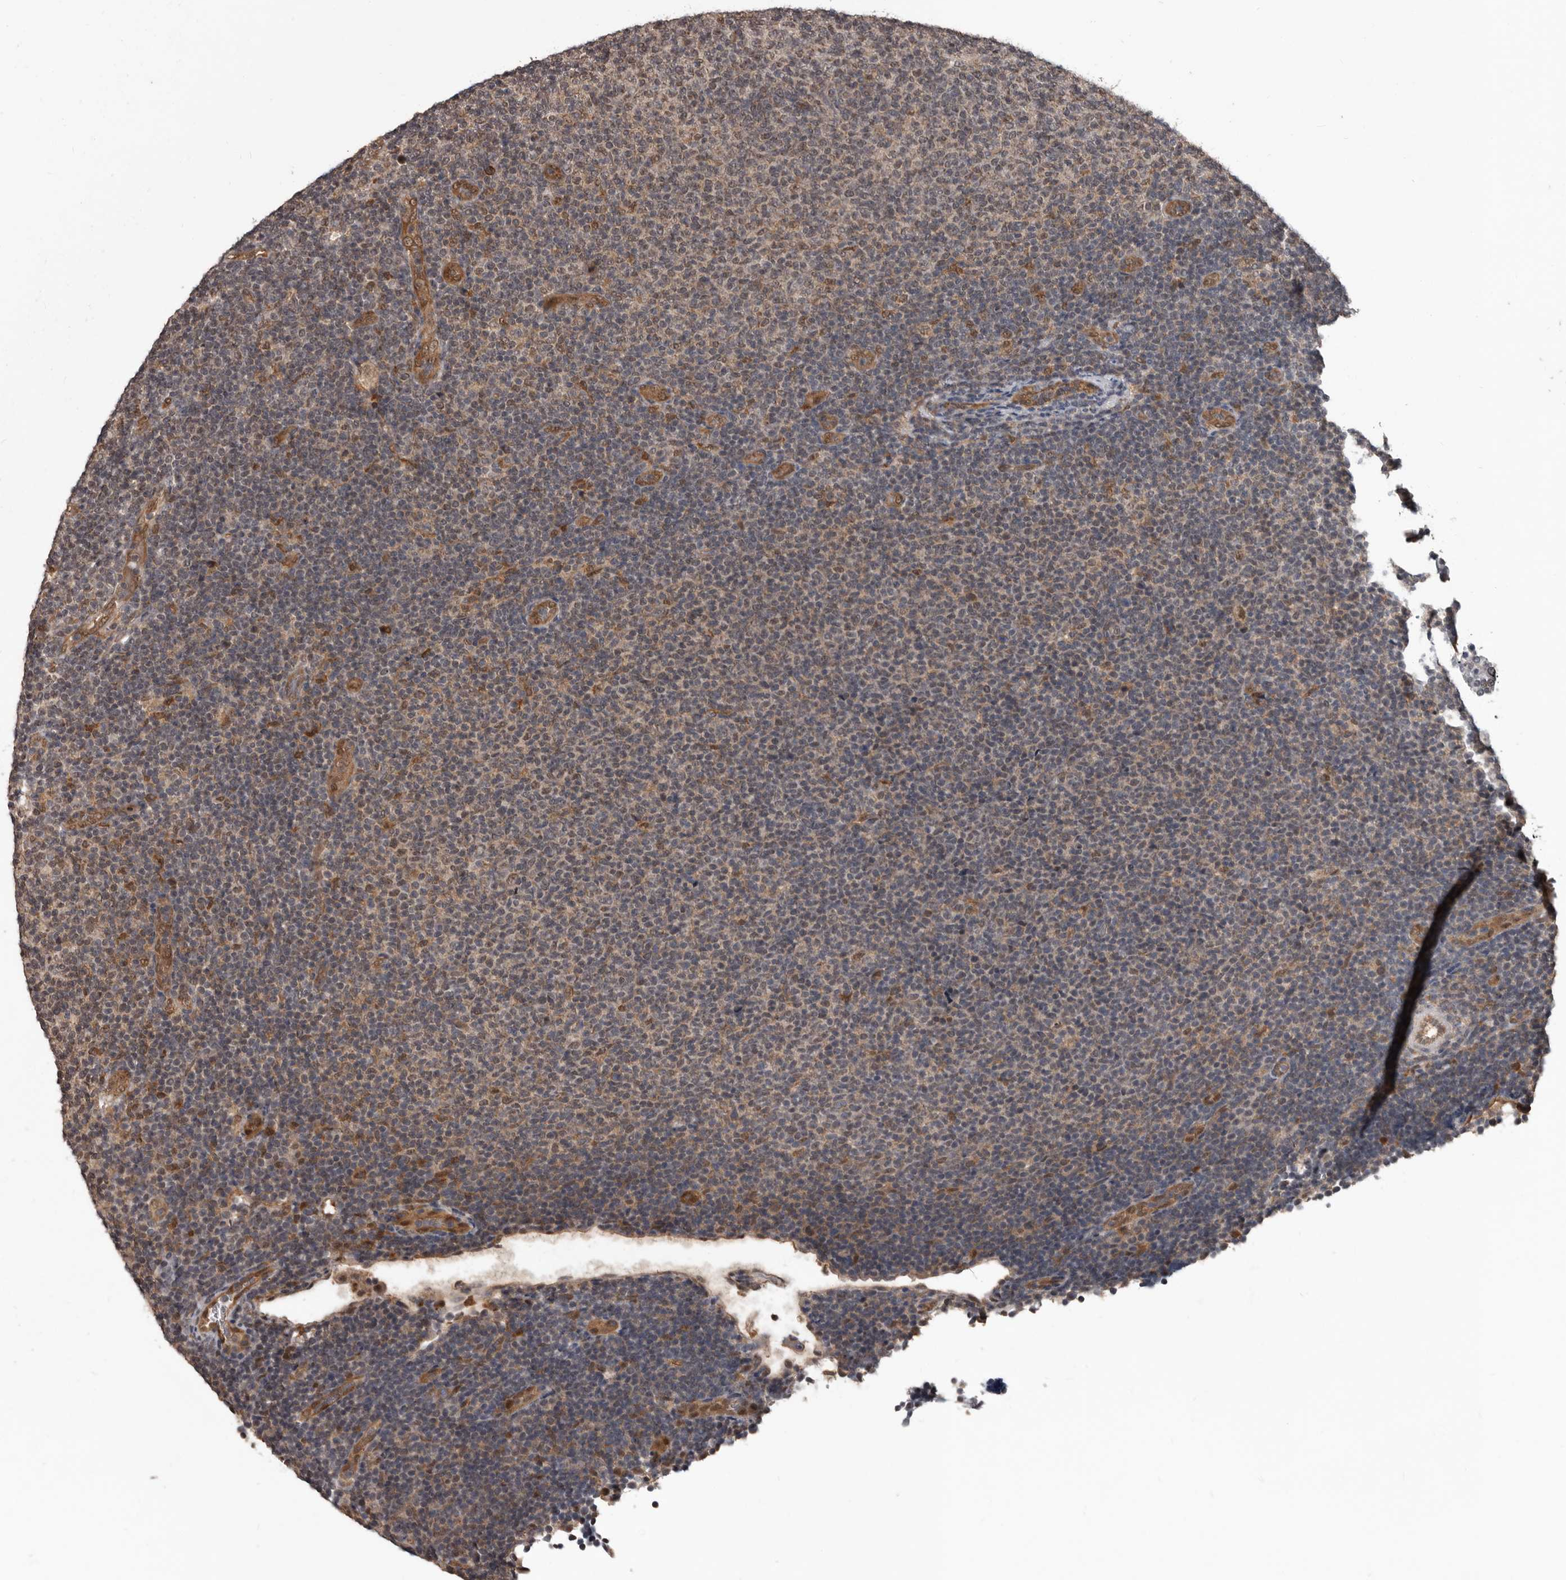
{"staining": {"intensity": "weak", "quantity": "<25%", "location": "nuclear"}, "tissue": "lymphoma", "cell_type": "Tumor cells", "image_type": "cancer", "snomed": [{"axis": "morphology", "description": "Malignant lymphoma, non-Hodgkin's type, Low grade"}, {"axis": "topography", "description": "Lymph node"}], "caption": "Immunohistochemical staining of human lymphoma exhibits no significant expression in tumor cells.", "gene": "AHR", "patient": {"sex": "male", "age": 66}}